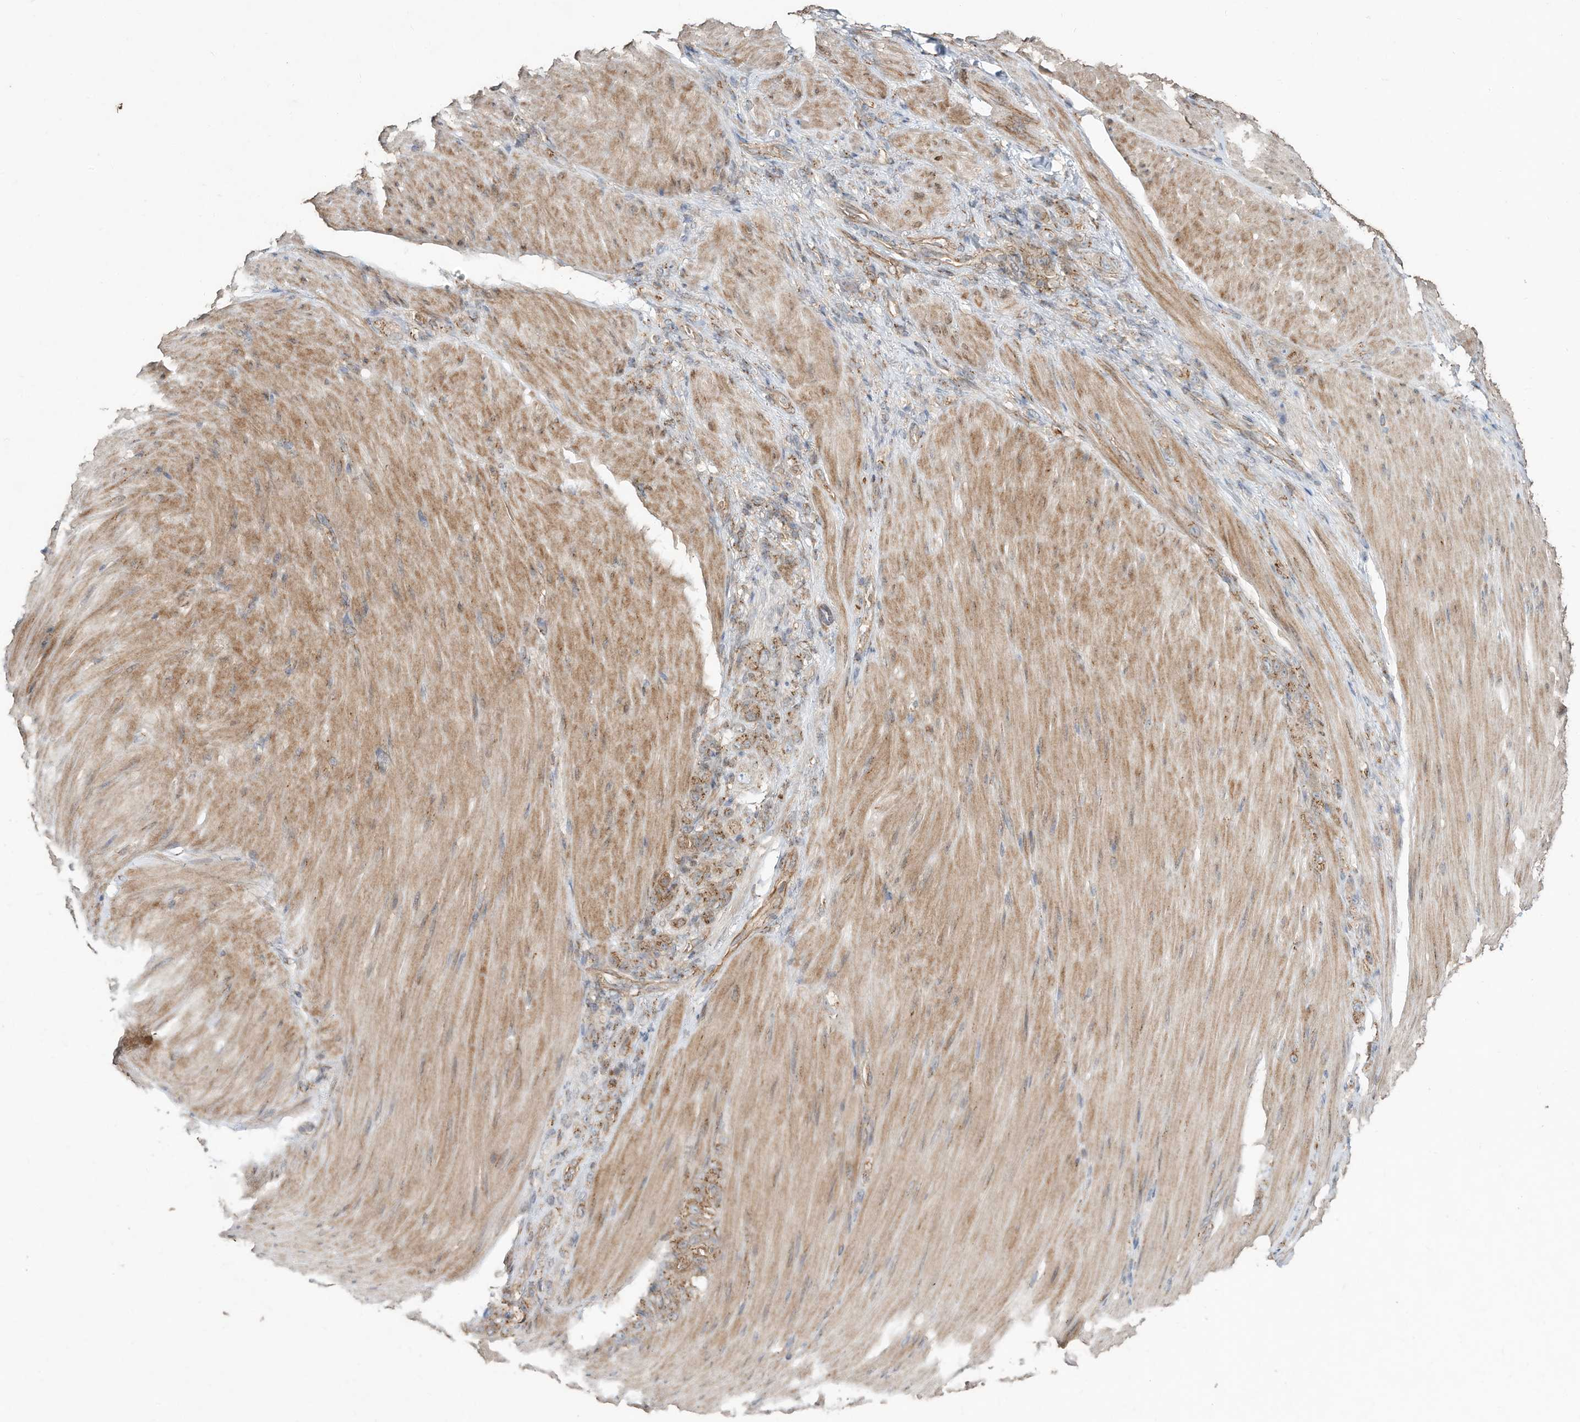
{"staining": {"intensity": "moderate", "quantity": ">75%", "location": "cytoplasmic/membranous"}, "tissue": "stomach cancer", "cell_type": "Tumor cells", "image_type": "cancer", "snomed": [{"axis": "morphology", "description": "Normal tissue, NOS"}, {"axis": "morphology", "description": "Adenocarcinoma, NOS"}, {"axis": "topography", "description": "Stomach"}], "caption": "An image of human stomach cancer stained for a protein exhibits moderate cytoplasmic/membranous brown staining in tumor cells.", "gene": "CUX1", "patient": {"sex": "male", "age": 82}}